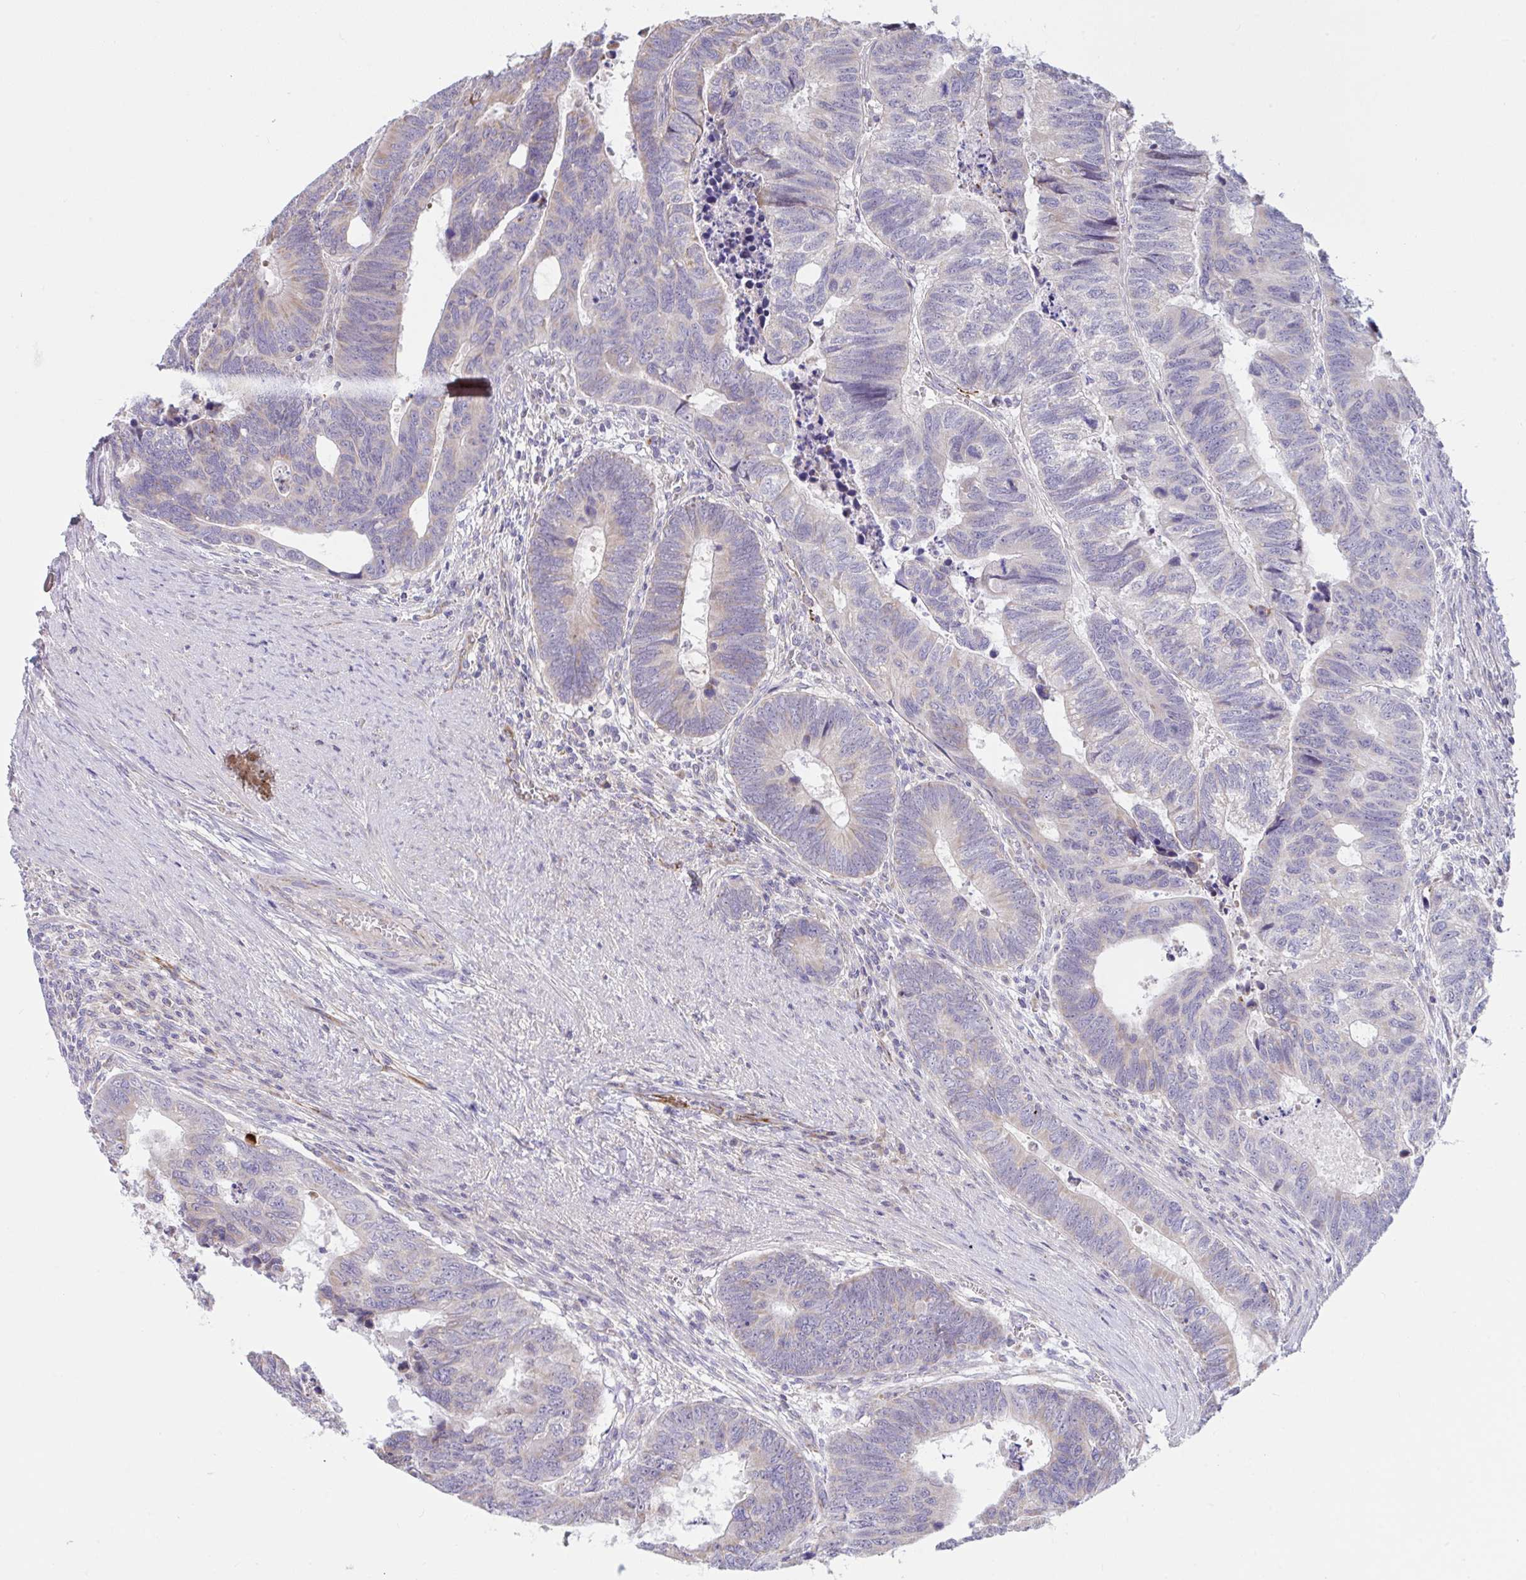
{"staining": {"intensity": "negative", "quantity": "none", "location": "none"}, "tissue": "colorectal cancer", "cell_type": "Tumor cells", "image_type": "cancer", "snomed": [{"axis": "morphology", "description": "Adenocarcinoma, NOS"}, {"axis": "topography", "description": "Colon"}], "caption": "Adenocarcinoma (colorectal) stained for a protein using IHC shows no expression tumor cells.", "gene": "IL37", "patient": {"sex": "male", "age": 62}}